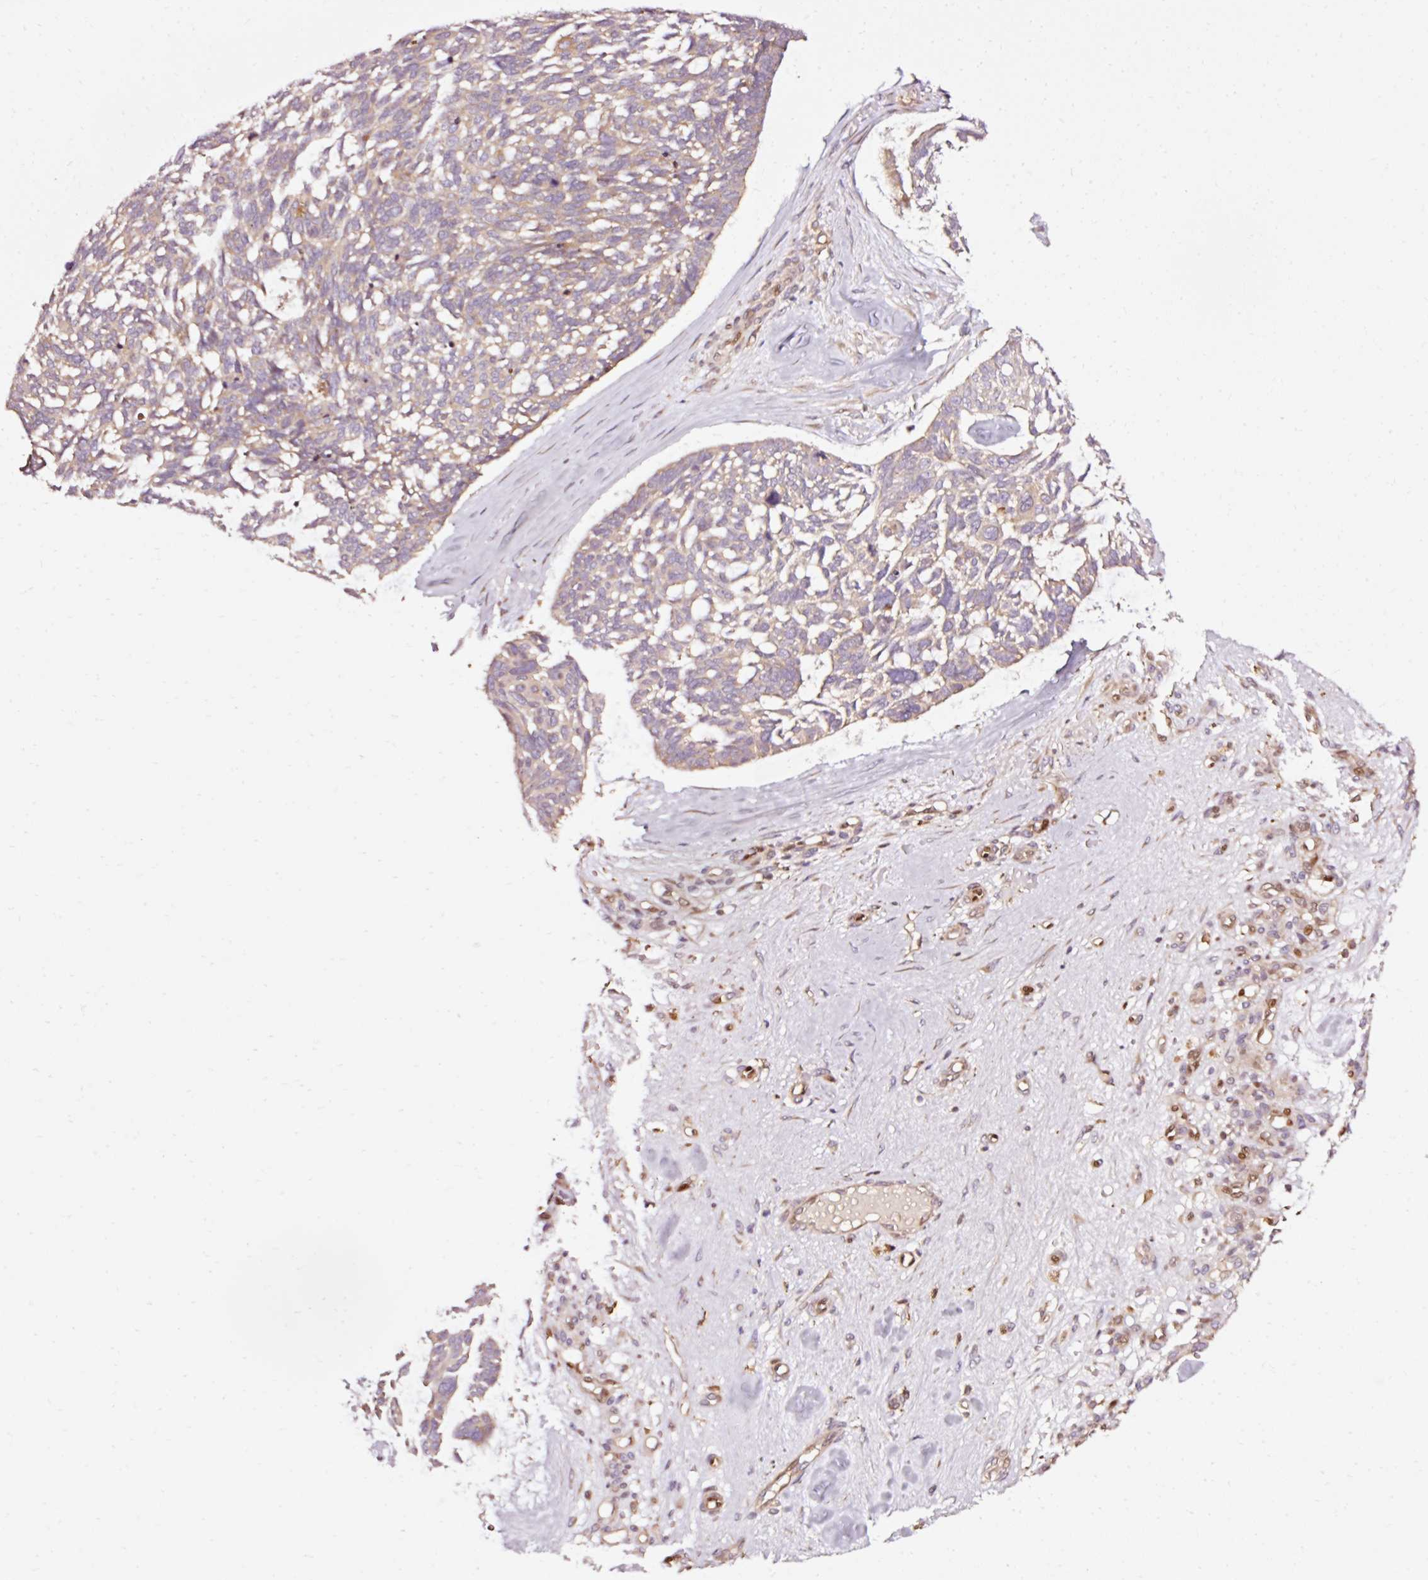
{"staining": {"intensity": "weak", "quantity": "<25%", "location": "cytoplasmic/membranous"}, "tissue": "skin cancer", "cell_type": "Tumor cells", "image_type": "cancer", "snomed": [{"axis": "morphology", "description": "Basal cell carcinoma"}, {"axis": "topography", "description": "Skin"}], "caption": "There is no significant positivity in tumor cells of skin cancer.", "gene": "NAPA", "patient": {"sex": "male", "age": 88}}